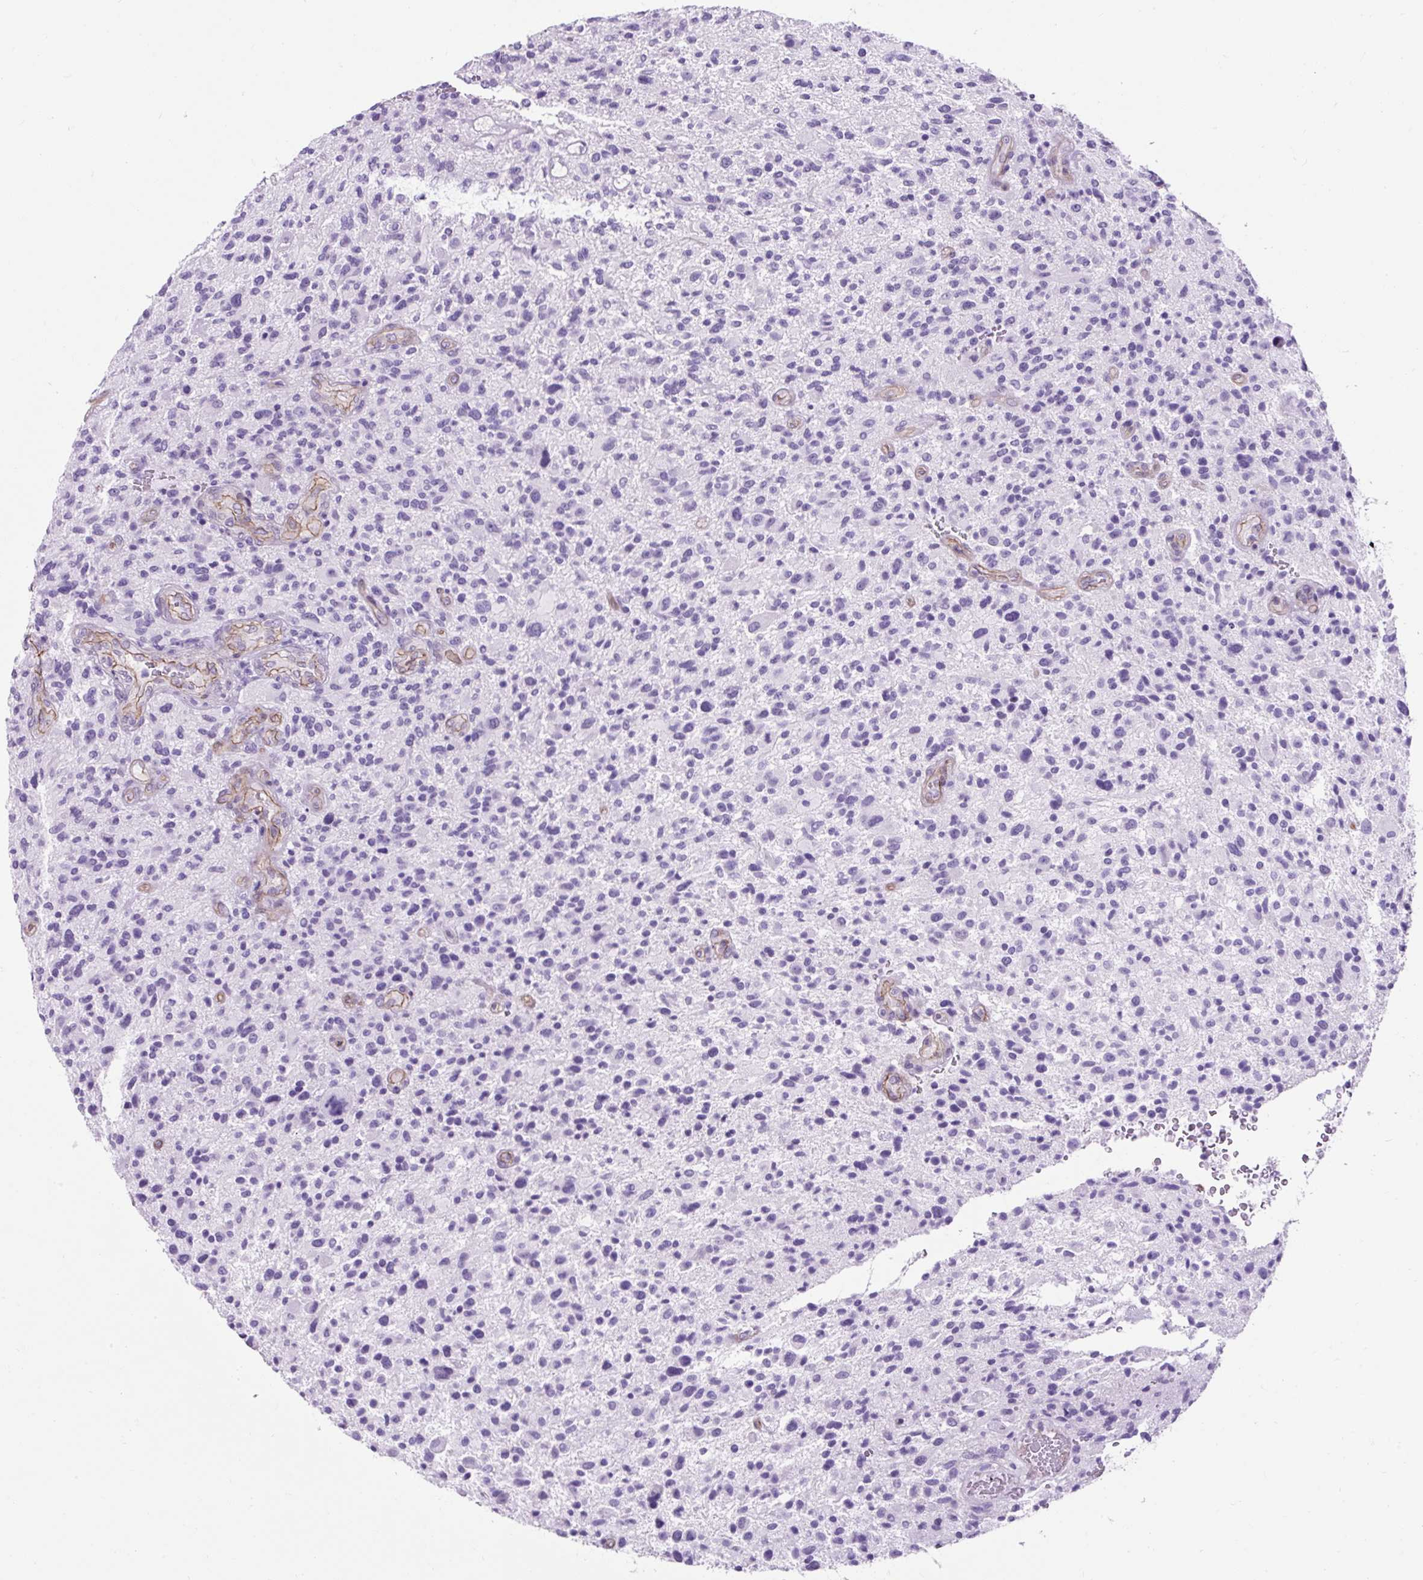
{"staining": {"intensity": "negative", "quantity": "none", "location": "none"}, "tissue": "glioma", "cell_type": "Tumor cells", "image_type": "cancer", "snomed": [{"axis": "morphology", "description": "Glioma, malignant, High grade"}, {"axis": "topography", "description": "Brain"}], "caption": "This is an immunohistochemistry (IHC) image of human glioma. There is no staining in tumor cells.", "gene": "KRT12", "patient": {"sex": "male", "age": 47}}